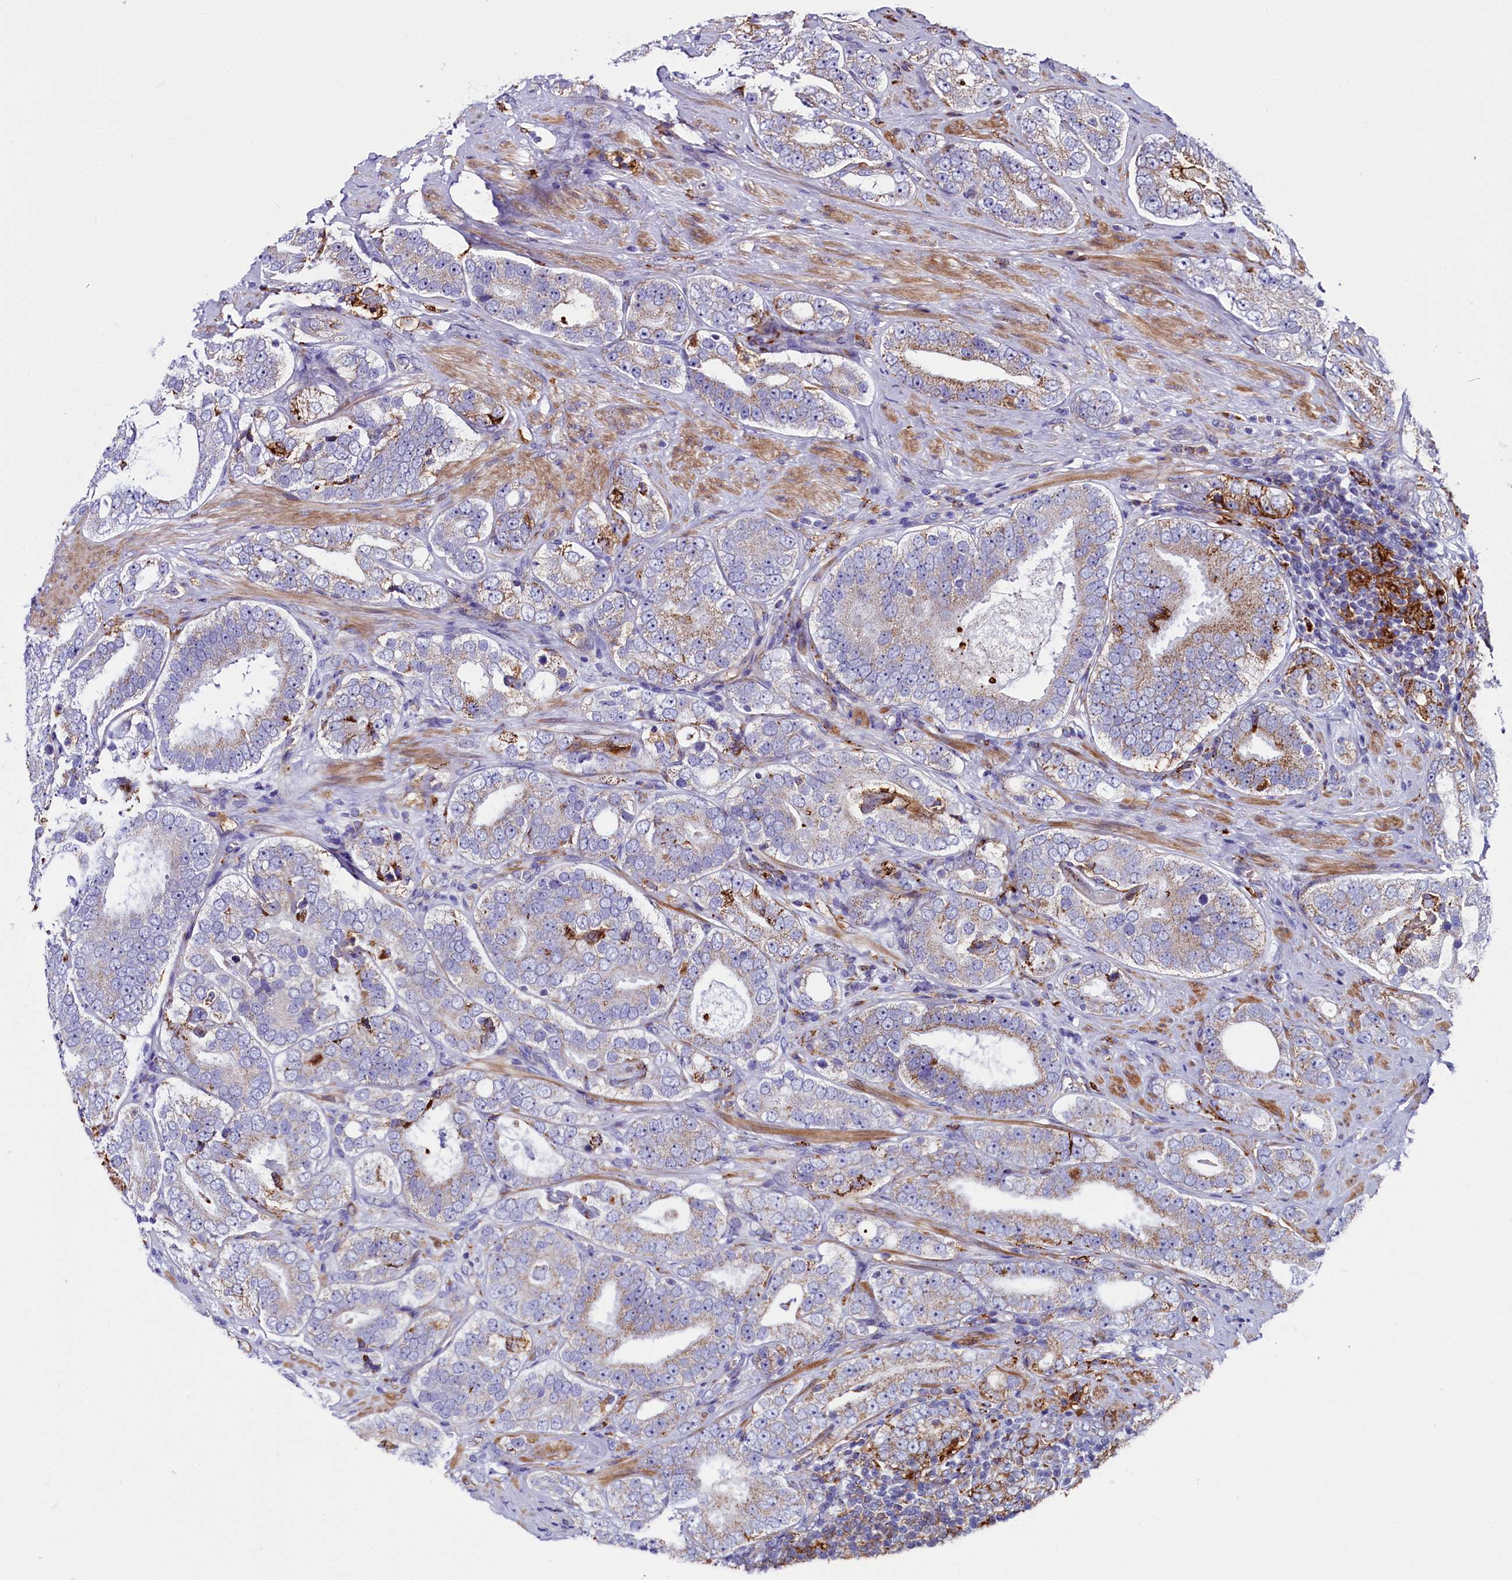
{"staining": {"intensity": "weak", "quantity": "<25%", "location": "cytoplasmic/membranous"}, "tissue": "prostate cancer", "cell_type": "Tumor cells", "image_type": "cancer", "snomed": [{"axis": "morphology", "description": "Adenocarcinoma, High grade"}, {"axis": "topography", "description": "Prostate"}], "caption": "DAB immunohistochemical staining of prostate cancer (high-grade adenocarcinoma) shows no significant staining in tumor cells.", "gene": "IL20RA", "patient": {"sex": "male", "age": 56}}